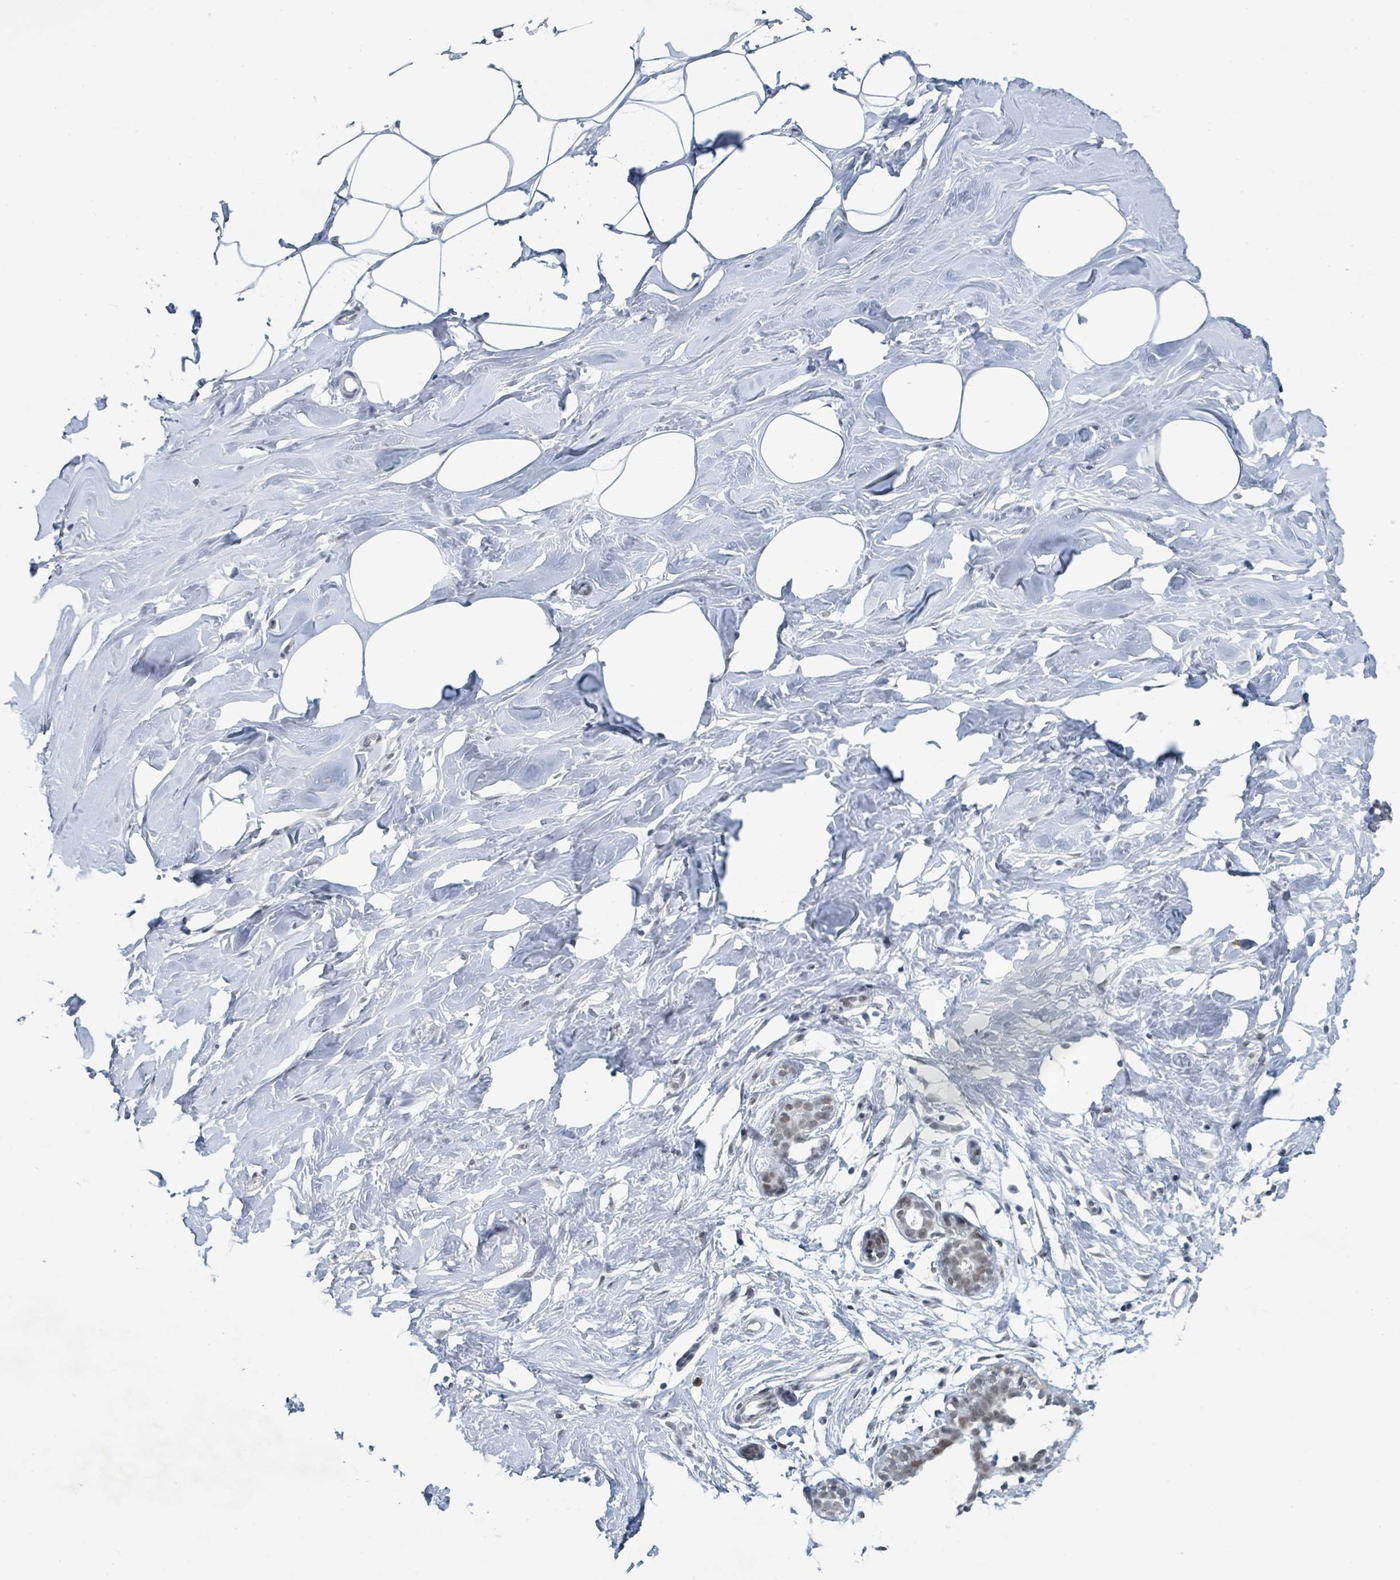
{"staining": {"intensity": "negative", "quantity": "none", "location": "none"}, "tissue": "breast", "cell_type": "Adipocytes", "image_type": "normal", "snomed": [{"axis": "morphology", "description": "Normal tissue, NOS"}, {"axis": "topography", "description": "Breast"}], "caption": "DAB immunohistochemical staining of unremarkable human breast reveals no significant expression in adipocytes.", "gene": "EHMT2", "patient": {"sex": "female", "age": 27}}